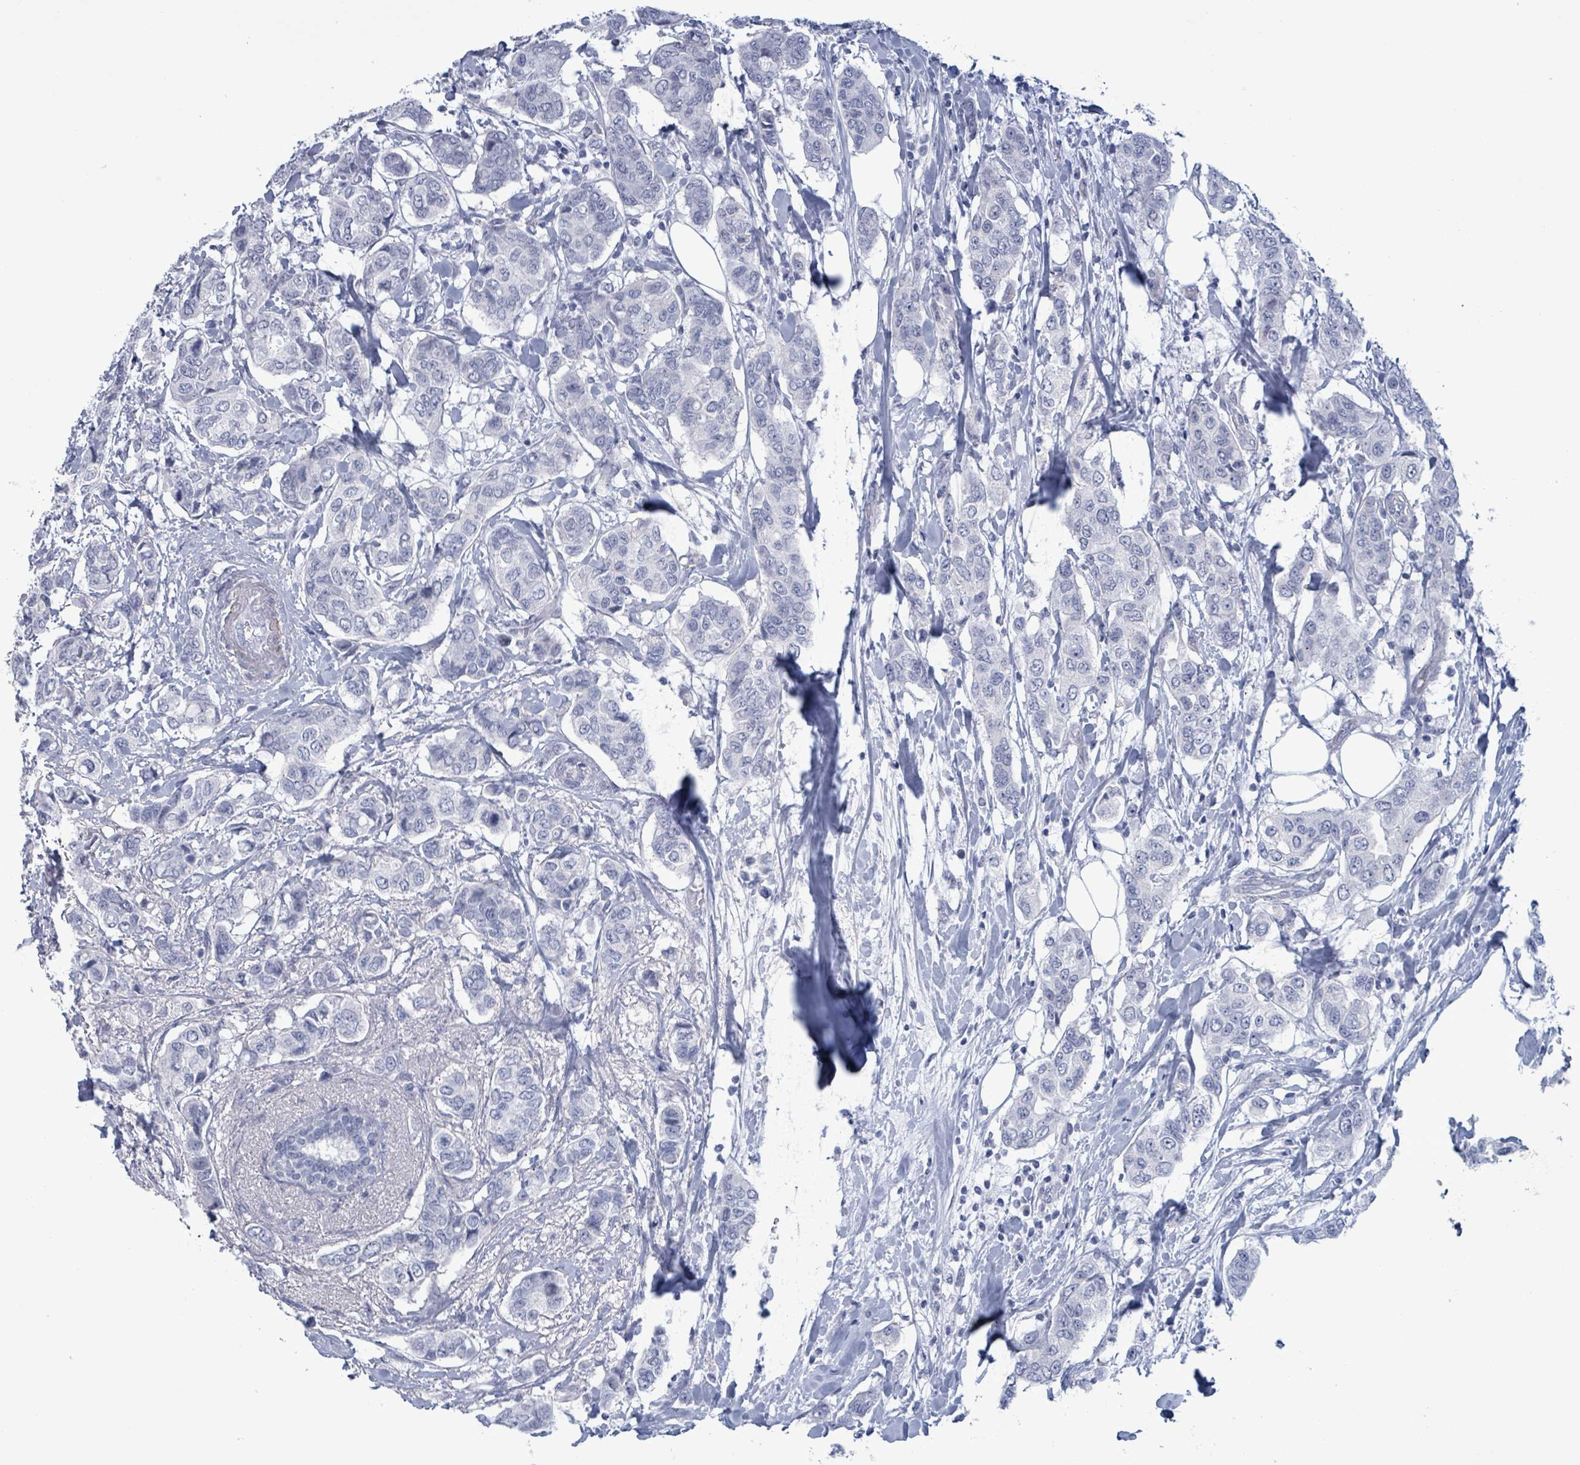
{"staining": {"intensity": "negative", "quantity": "none", "location": "none"}, "tissue": "breast cancer", "cell_type": "Tumor cells", "image_type": "cancer", "snomed": [{"axis": "morphology", "description": "Lobular carcinoma"}, {"axis": "topography", "description": "Breast"}], "caption": "Tumor cells are negative for brown protein staining in breast cancer.", "gene": "ZNF771", "patient": {"sex": "female", "age": 51}}